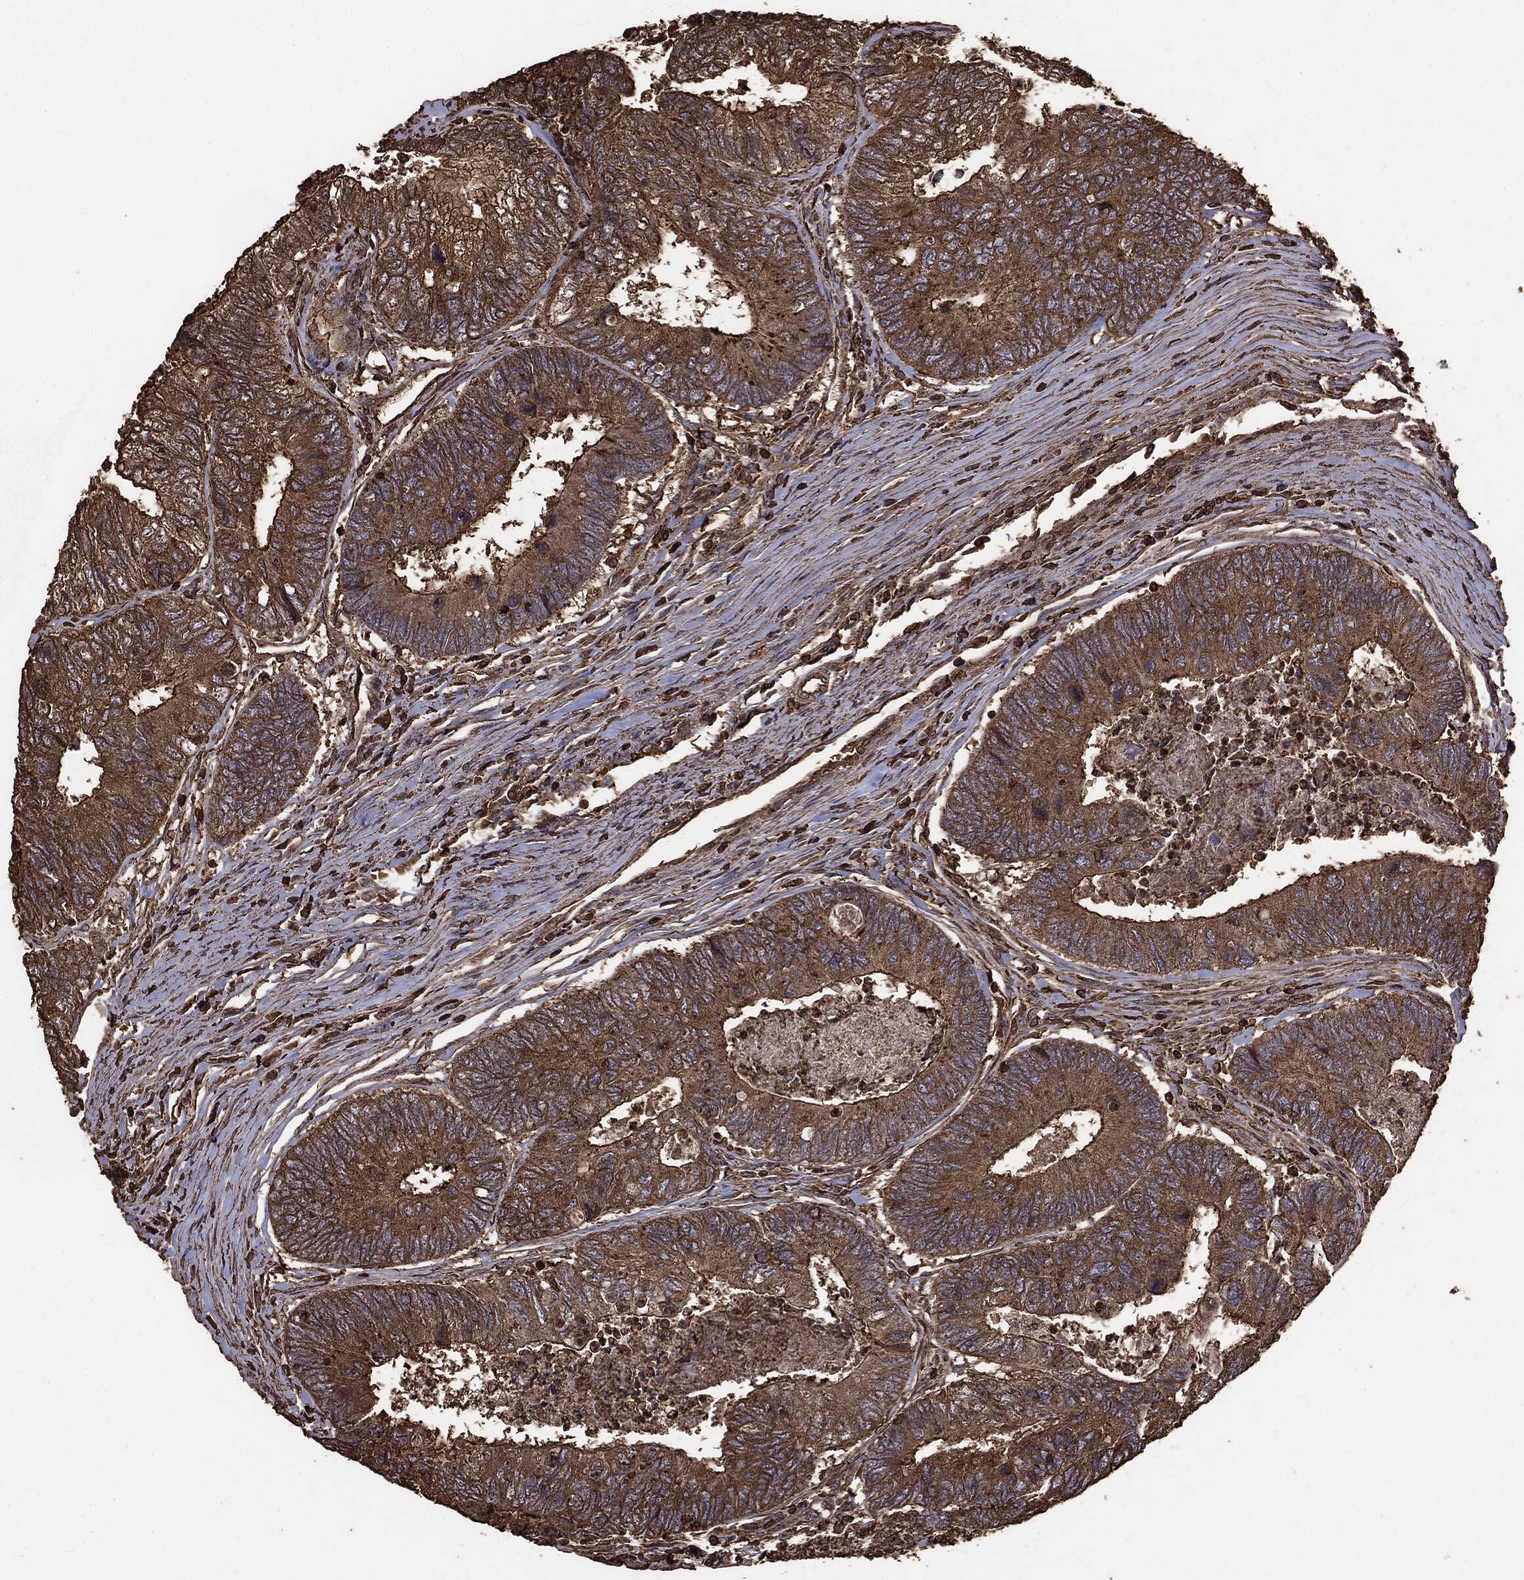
{"staining": {"intensity": "moderate", "quantity": ">75%", "location": "cytoplasmic/membranous"}, "tissue": "colorectal cancer", "cell_type": "Tumor cells", "image_type": "cancer", "snomed": [{"axis": "morphology", "description": "Adenocarcinoma, NOS"}, {"axis": "topography", "description": "Colon"}], "caption": "Tumor cells reveal moderate cytoplasmic/membranous expression in about >75% of cells in colorectal adenocarcinoma. The staining was performed using DAB (3,3'-diaminobenzidine) to visualize the protein expression in brown, while the nuclei were stained in blue with hematoxylin (Magnification: 20x).", "gene": "MTOR", "patient": {"sex": "female", "age": 67}}